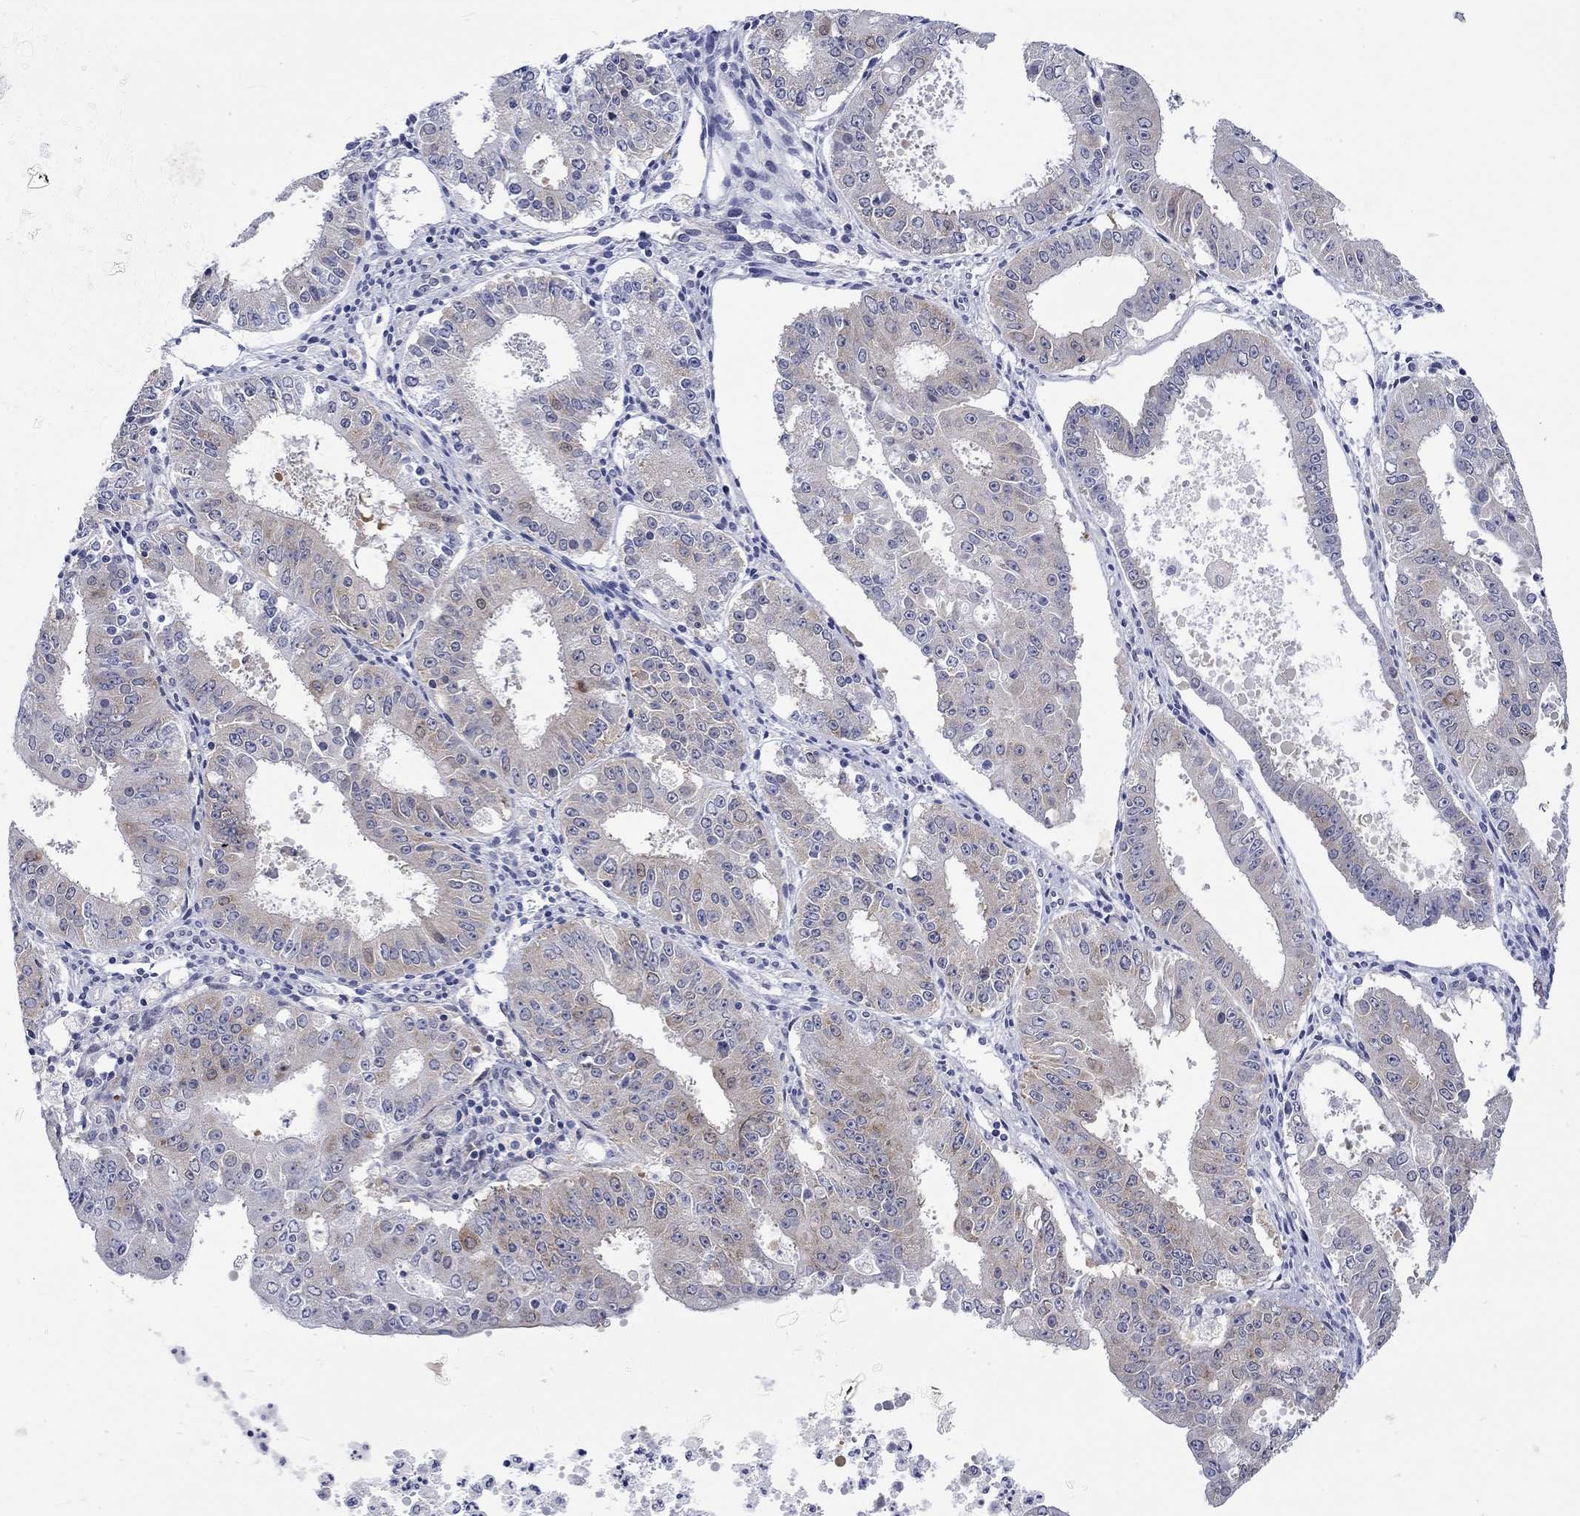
{"staining": {"intensity": "weak", "quantity": "25%-75%", "location": "cytoplasmic/membranous"}, "tissue": "ovarian cancer", "cell_type": "Tumor cells", "image_type": "cancer", "snomed": [{"axis": "morphology", "description": "Carcinoma, endometroid"}, {"axis": "topography", "description": "Ovary"}], "caption": "Ovarian endometroid carcinoma stained with immunohistochemistry (IHC) exhibits weak cytoplasmic/membranous expression in about 25%-75% of tumor cells.", "gene": "CERS1", "patient": {"sex": "female", "age": 42}}